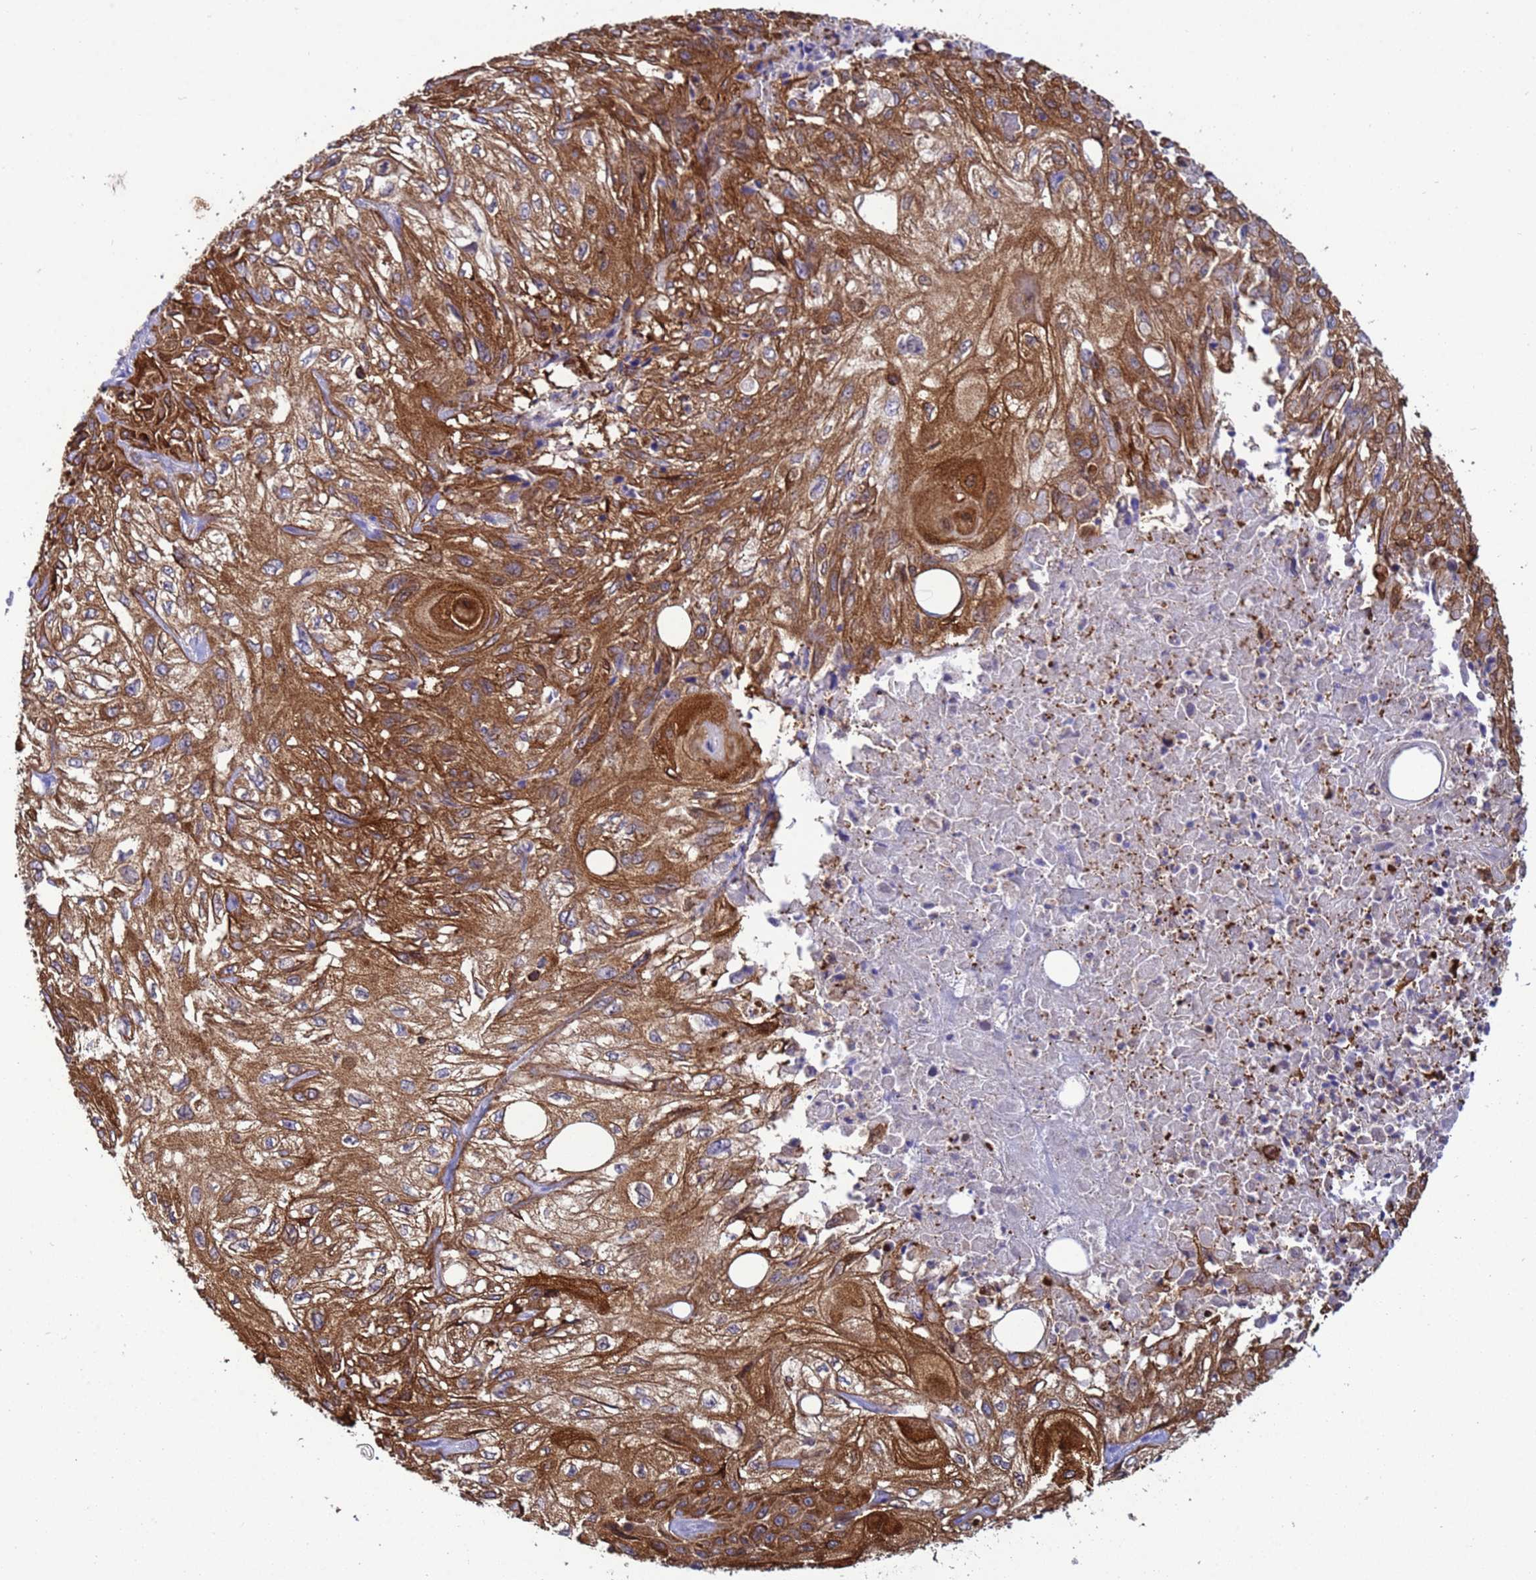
{"staining": {"intensity": "moderate", "quantity": ">75%", "location": "cytoplasmic/membranous"}, "tissue": "skin cancer", "cell_type": "Tumor cells", "image_type": "cancer", "snomed": [{"axis": "morphology", "description": "Squamous cell carcinoma, NOS"}, {"axis": "morphology", "description": "Squamous cell carcinoma, metastatic, NOS"}, {"axis": "topography", "description": "Skin"}, {"axis": "topography", "description": "Lymph node"}], "caption": "IHC of human skin cancer shows medium levels of moderate cytoplasmic/membranous staining in about >75% of tumor cells.", "gene": "EZR", "patient": {"sex": "male", "age": 75}}